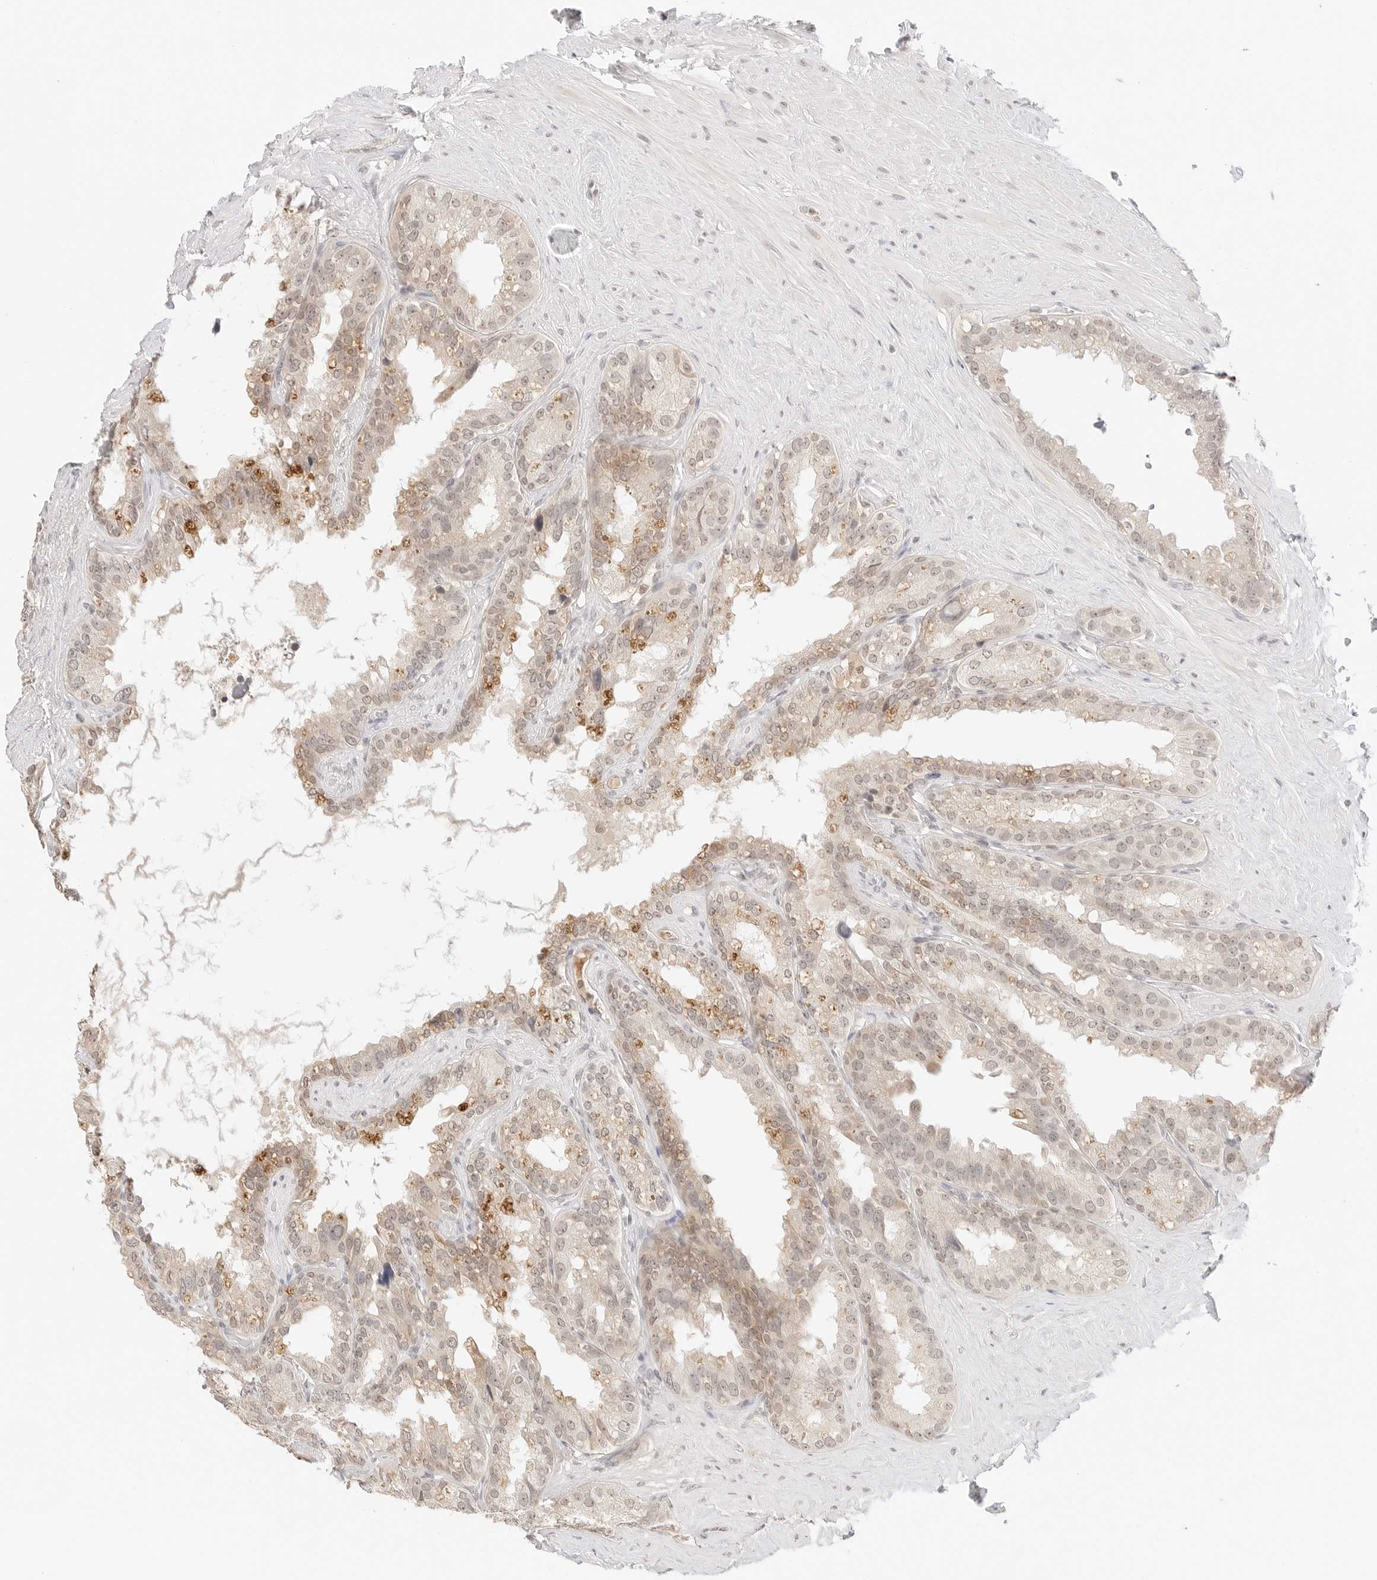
{"staining": {"intensity": "moderate", "quantity": "25%-75%", "location": "cytoplasmic/membranous"}, "tissue": "seminal vesicle", "cell_type": "Glandular cells", "image_type": "normal", "snomed": [{"axis": "morphology", "description": "Normal tissue, NOS"}, {"axis": "topography", "description": "Seminal veicle"}], "caption": "DAB (3,3'-diaminobenzidine) immunohistochemical staining of benign seminal vesicle displays moderate cytoplasmic/membranous protein expression in about 25%-75% of glandular cells. (brown staining indicates protein expression, while blue staining denotes nuclei).", "gene": "SEPTIN4", "patient": {"sex": "male", "age": 80}}